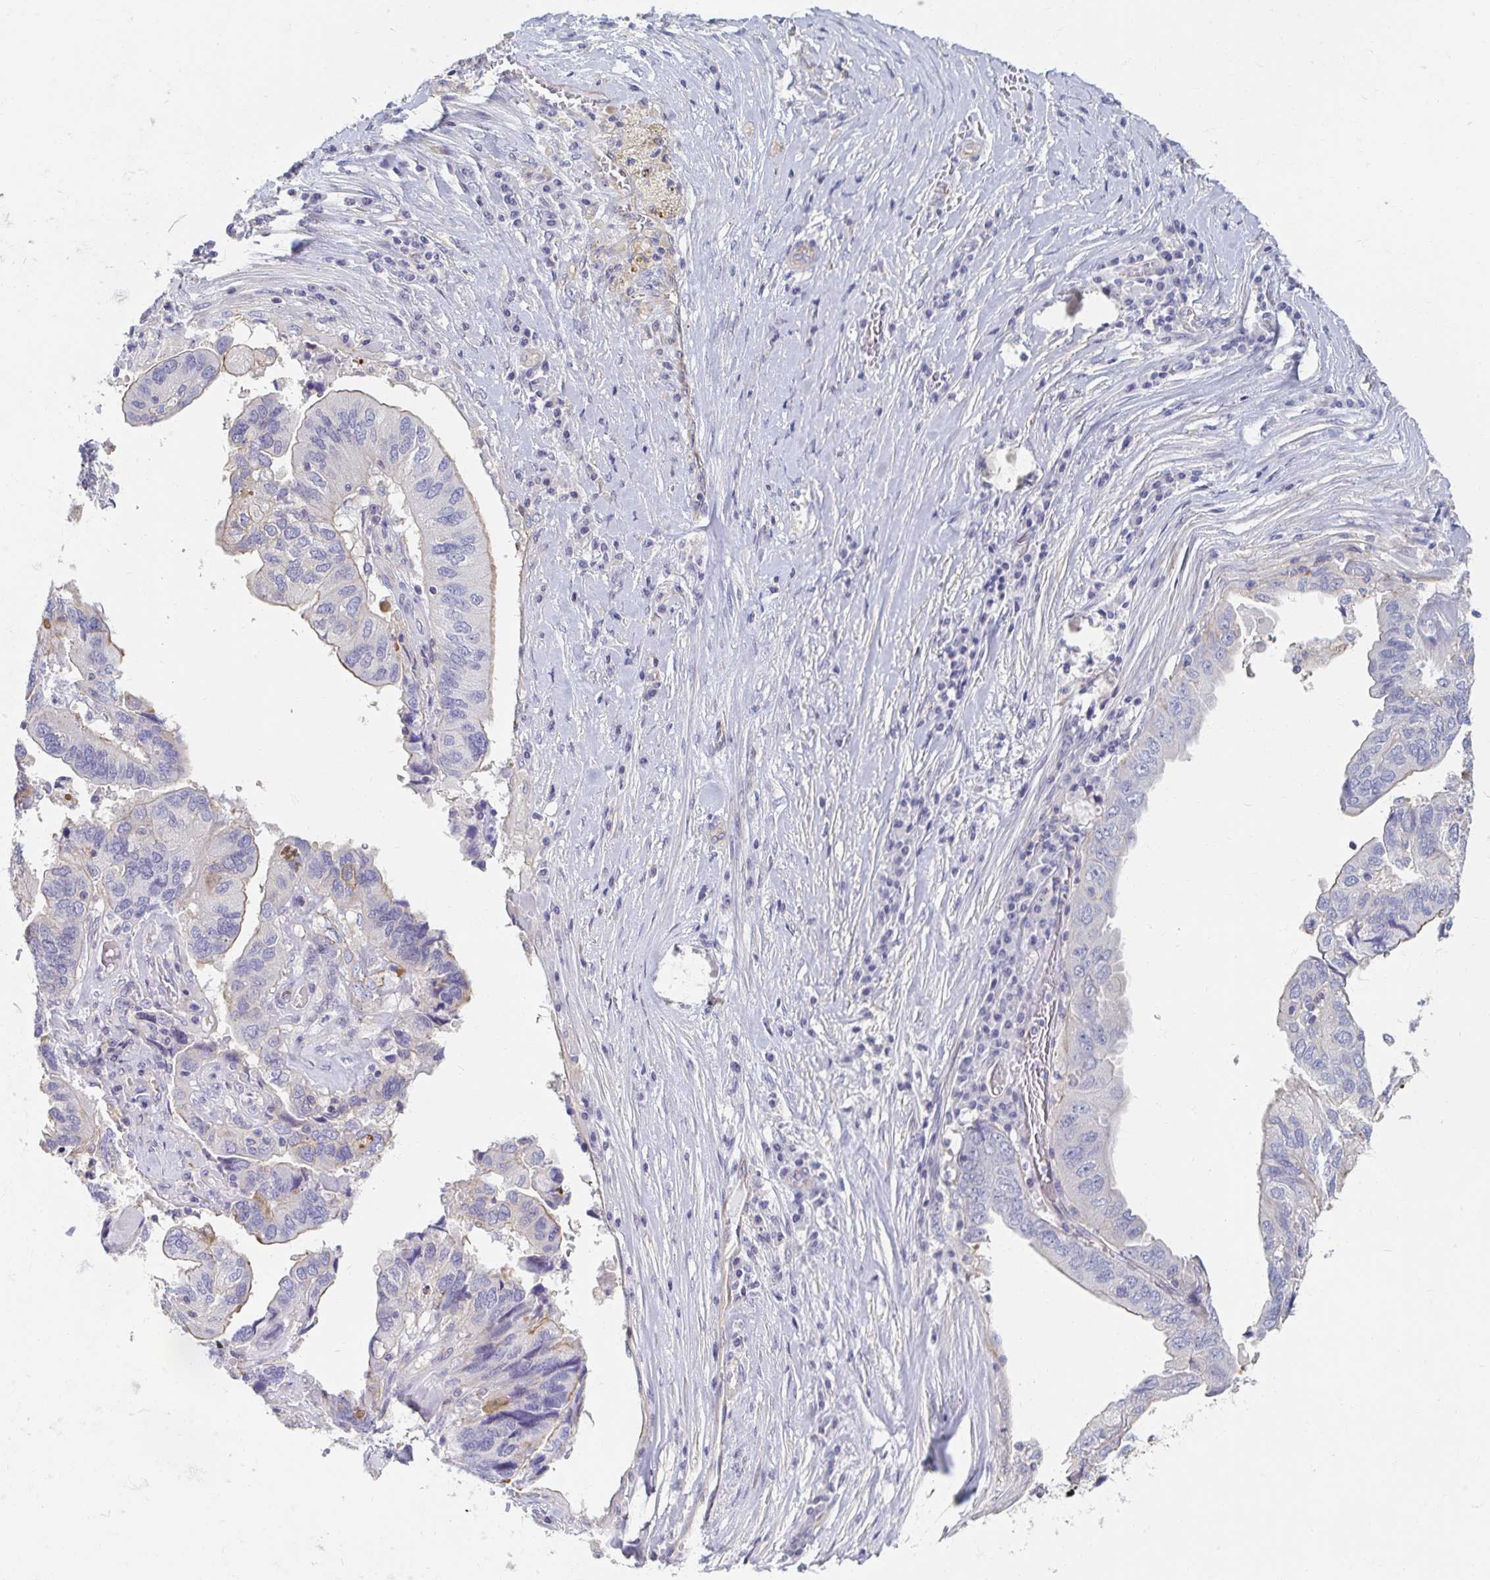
{"staining": {"intensity": "weak", "quantity": "<25%", "location": "cytoplasmic/membranous"}, "tissue": "ovarian cancer", "cell_type": "Tumor cells", "image_type": "cancer", "snomed": [{"axis": "morphology", "description": "Cystadenocarcinoma, serous, NOS"}, {"axis": "topography", "description": "Ovary"}], "caption": "Immunohistochemistry of human ovarian cancer displays no staining in tumor cells.", "gene": "MYLK2", "patient": {"sex": "female", "age": 79}}